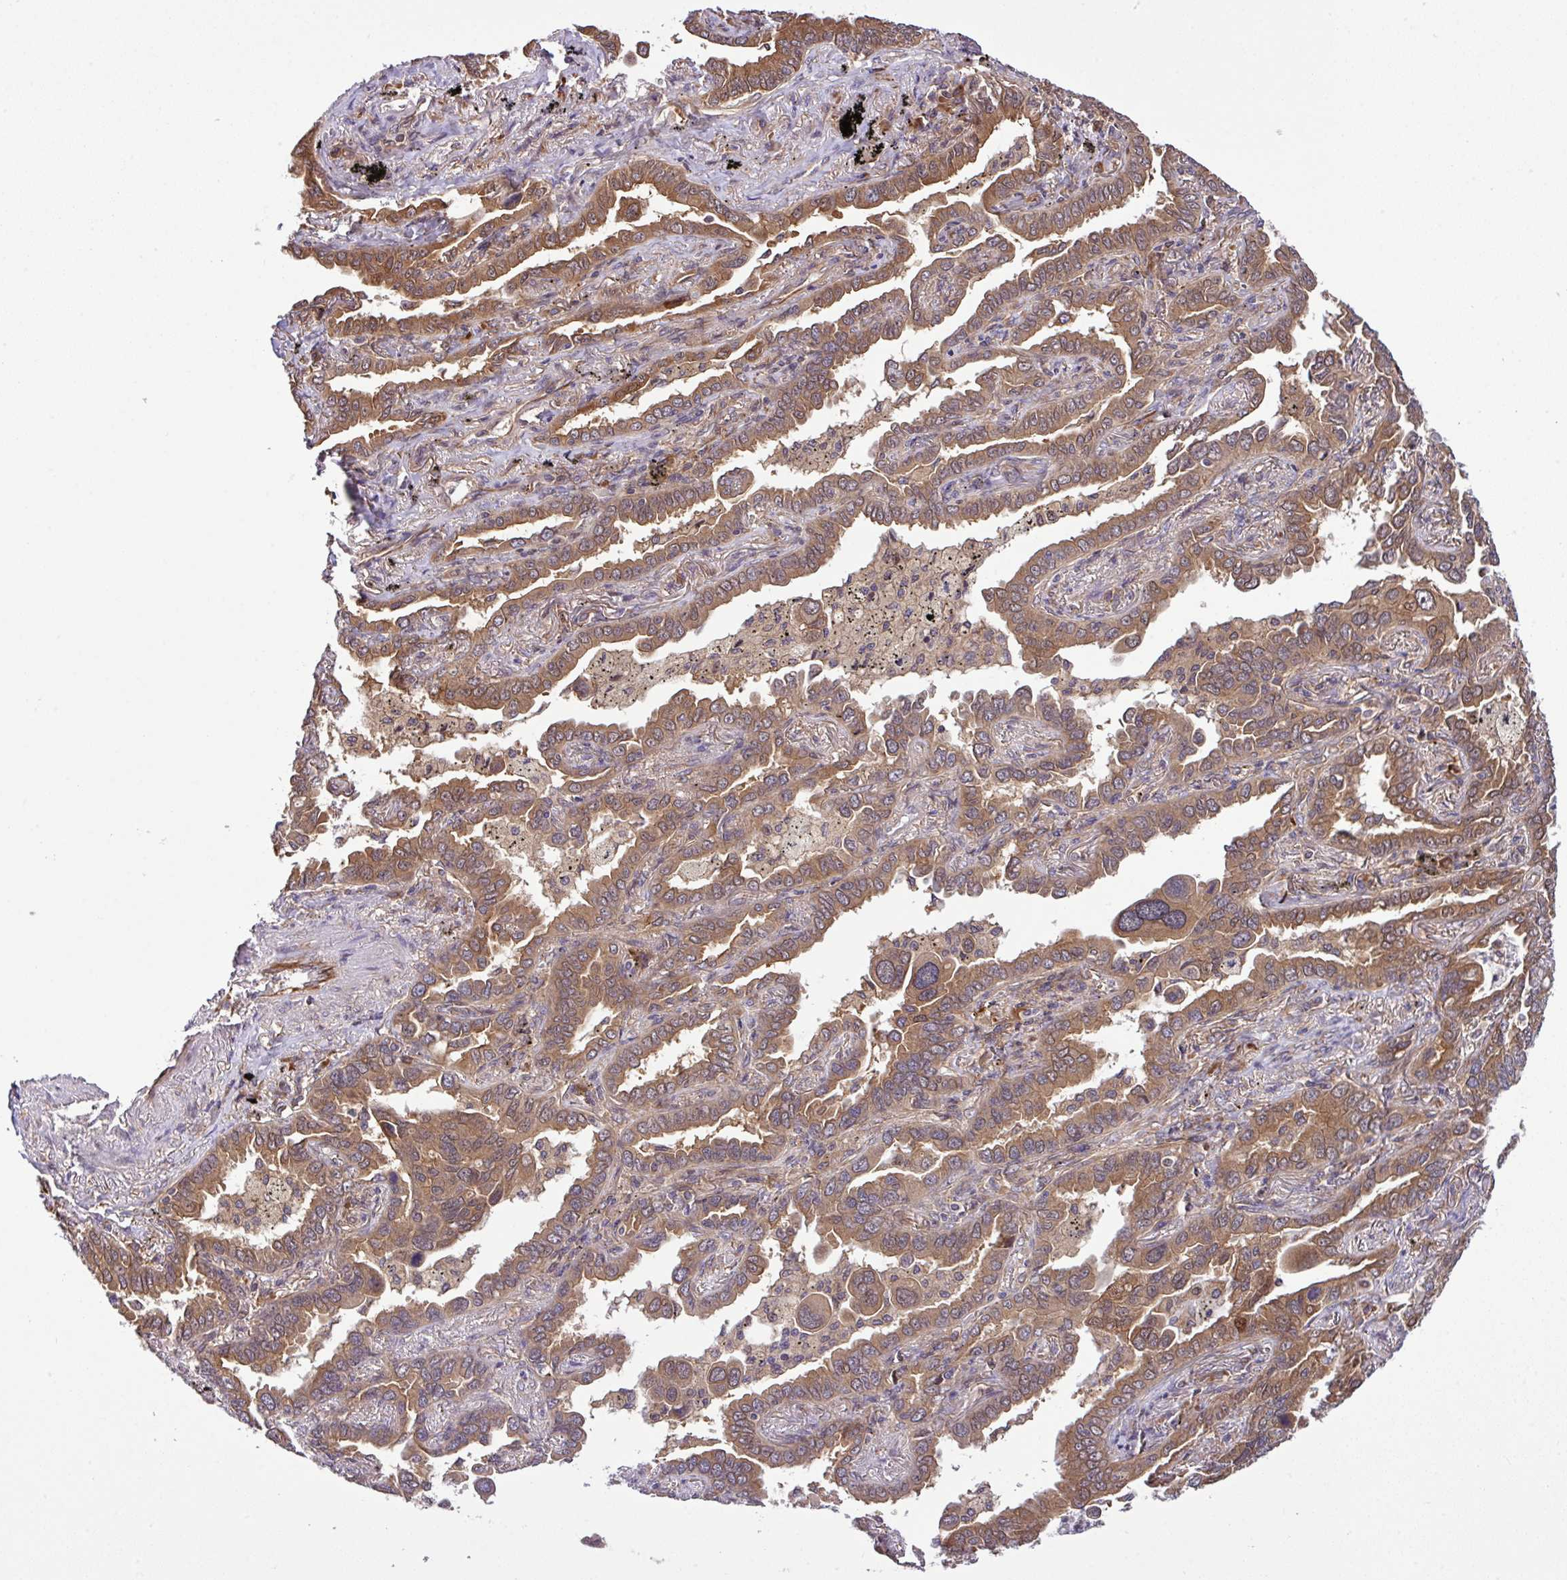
{"staining": {"intensity": "moderate", "quantity": ">75%", "location": "cytoplasmic/membranous"}, "tissue": "lung cancer", "cell_type": "Tumor cells", "image_type": "cancer", "snomed": [{"axis": "morphology", "description": "Adenocarcinoma, NOS"}, {"axis": "topography", "description": "Lung"}], "caption": "Immunohistochemical staining of lung cancer demonstrates medium levels of moderate cytoplasmic/membranous protein staining in about >75% of tumor cells.", "gene": "DLGAP4", "patient": {"sex": "male", "age": 67}}